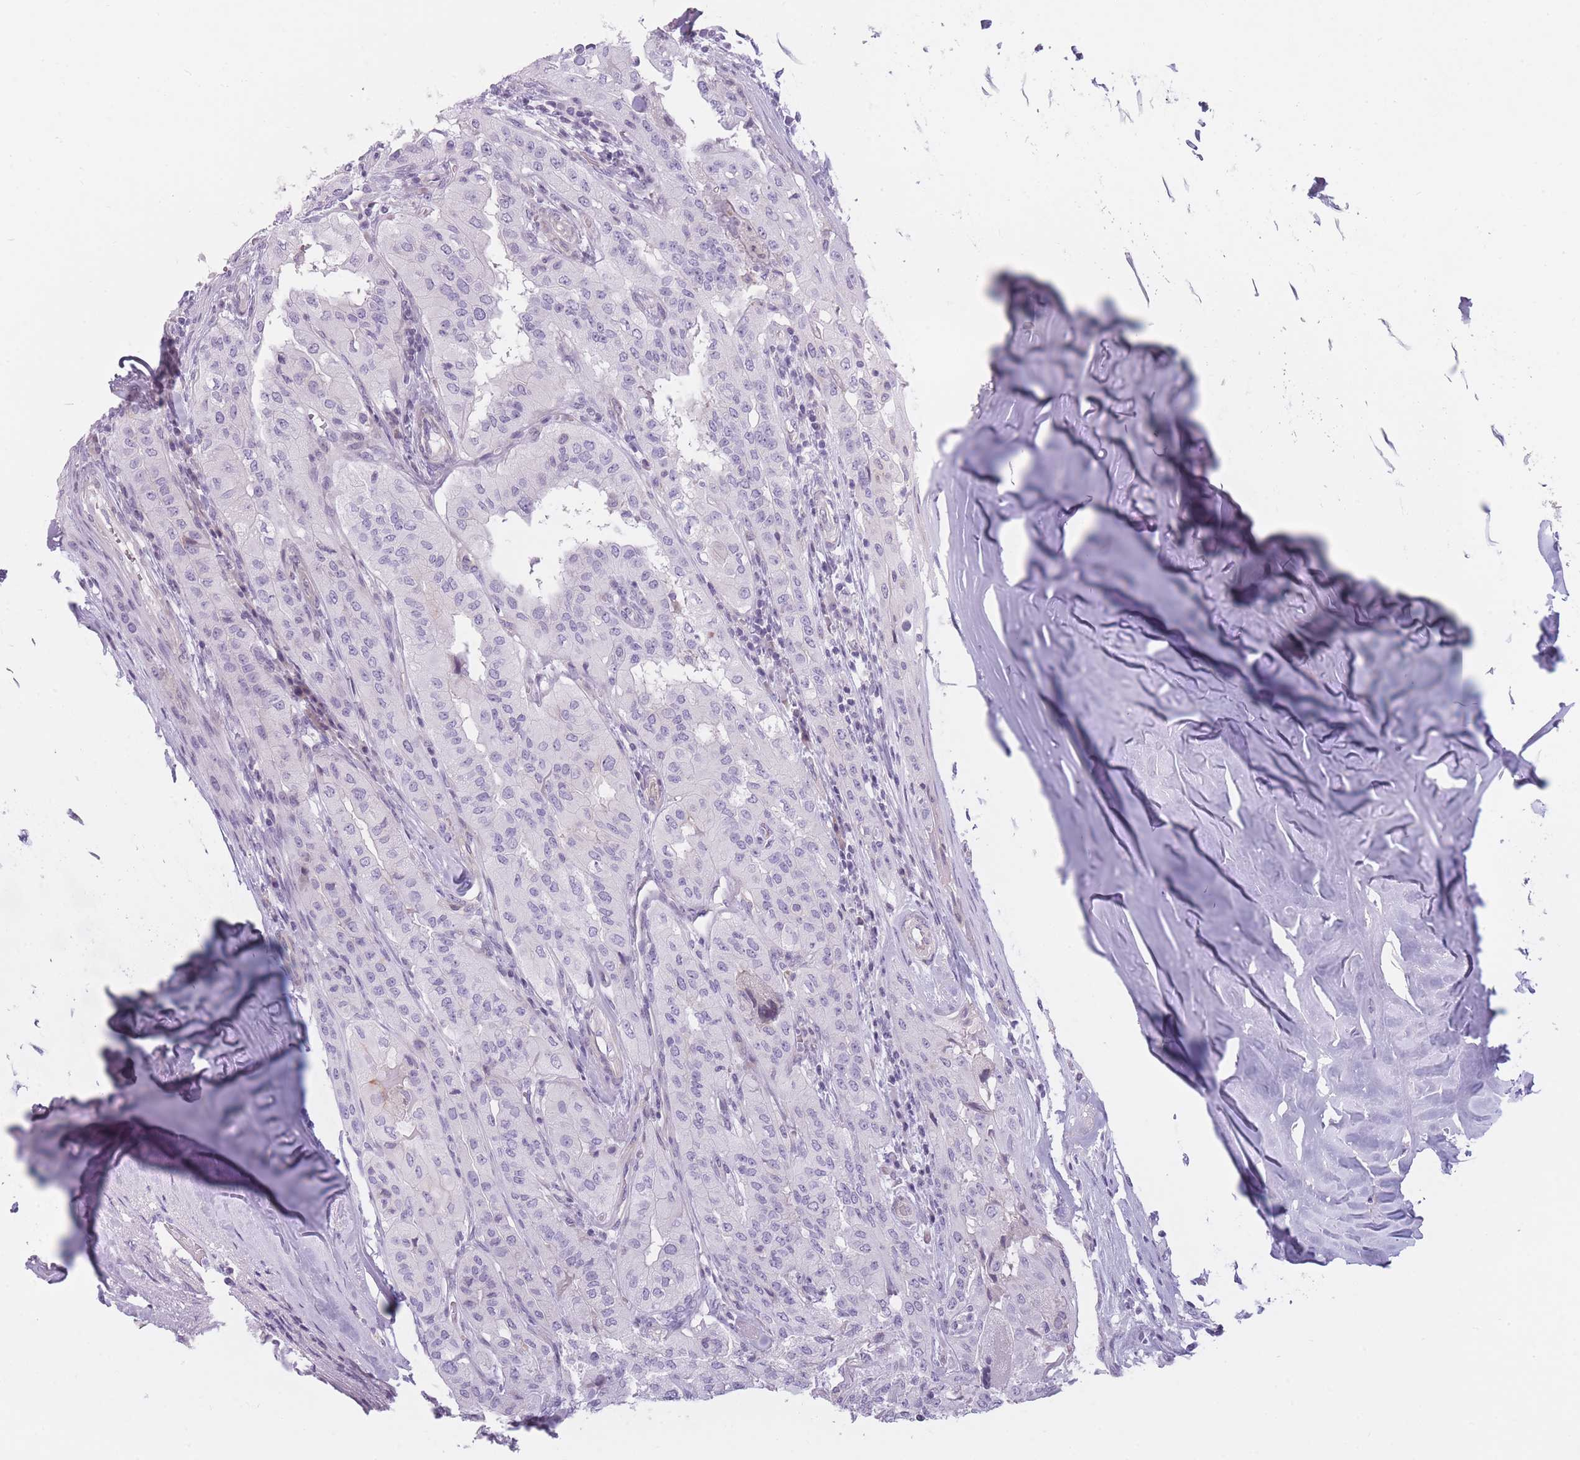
{"staining": {"intensity": "negative", "quantity": "none", "location": "none"}, "tissue": "thyroid cancer", "cell_type": "Tumor cells", "image_type": "cancer", "snomed": [{"axis": "morphology", "description": "Papillary adenocarcinoma, NOS"}, {"axis": "topography", "description": "Thyroid gland"}], "caption": "Tumor cells are negative for protein expression in human thyroid papillary adenocarcinoma. (DAB immunohistochemistry, high magnification).", "gene": "GGT1", "patient": {"sex": "female", "age": 59}}